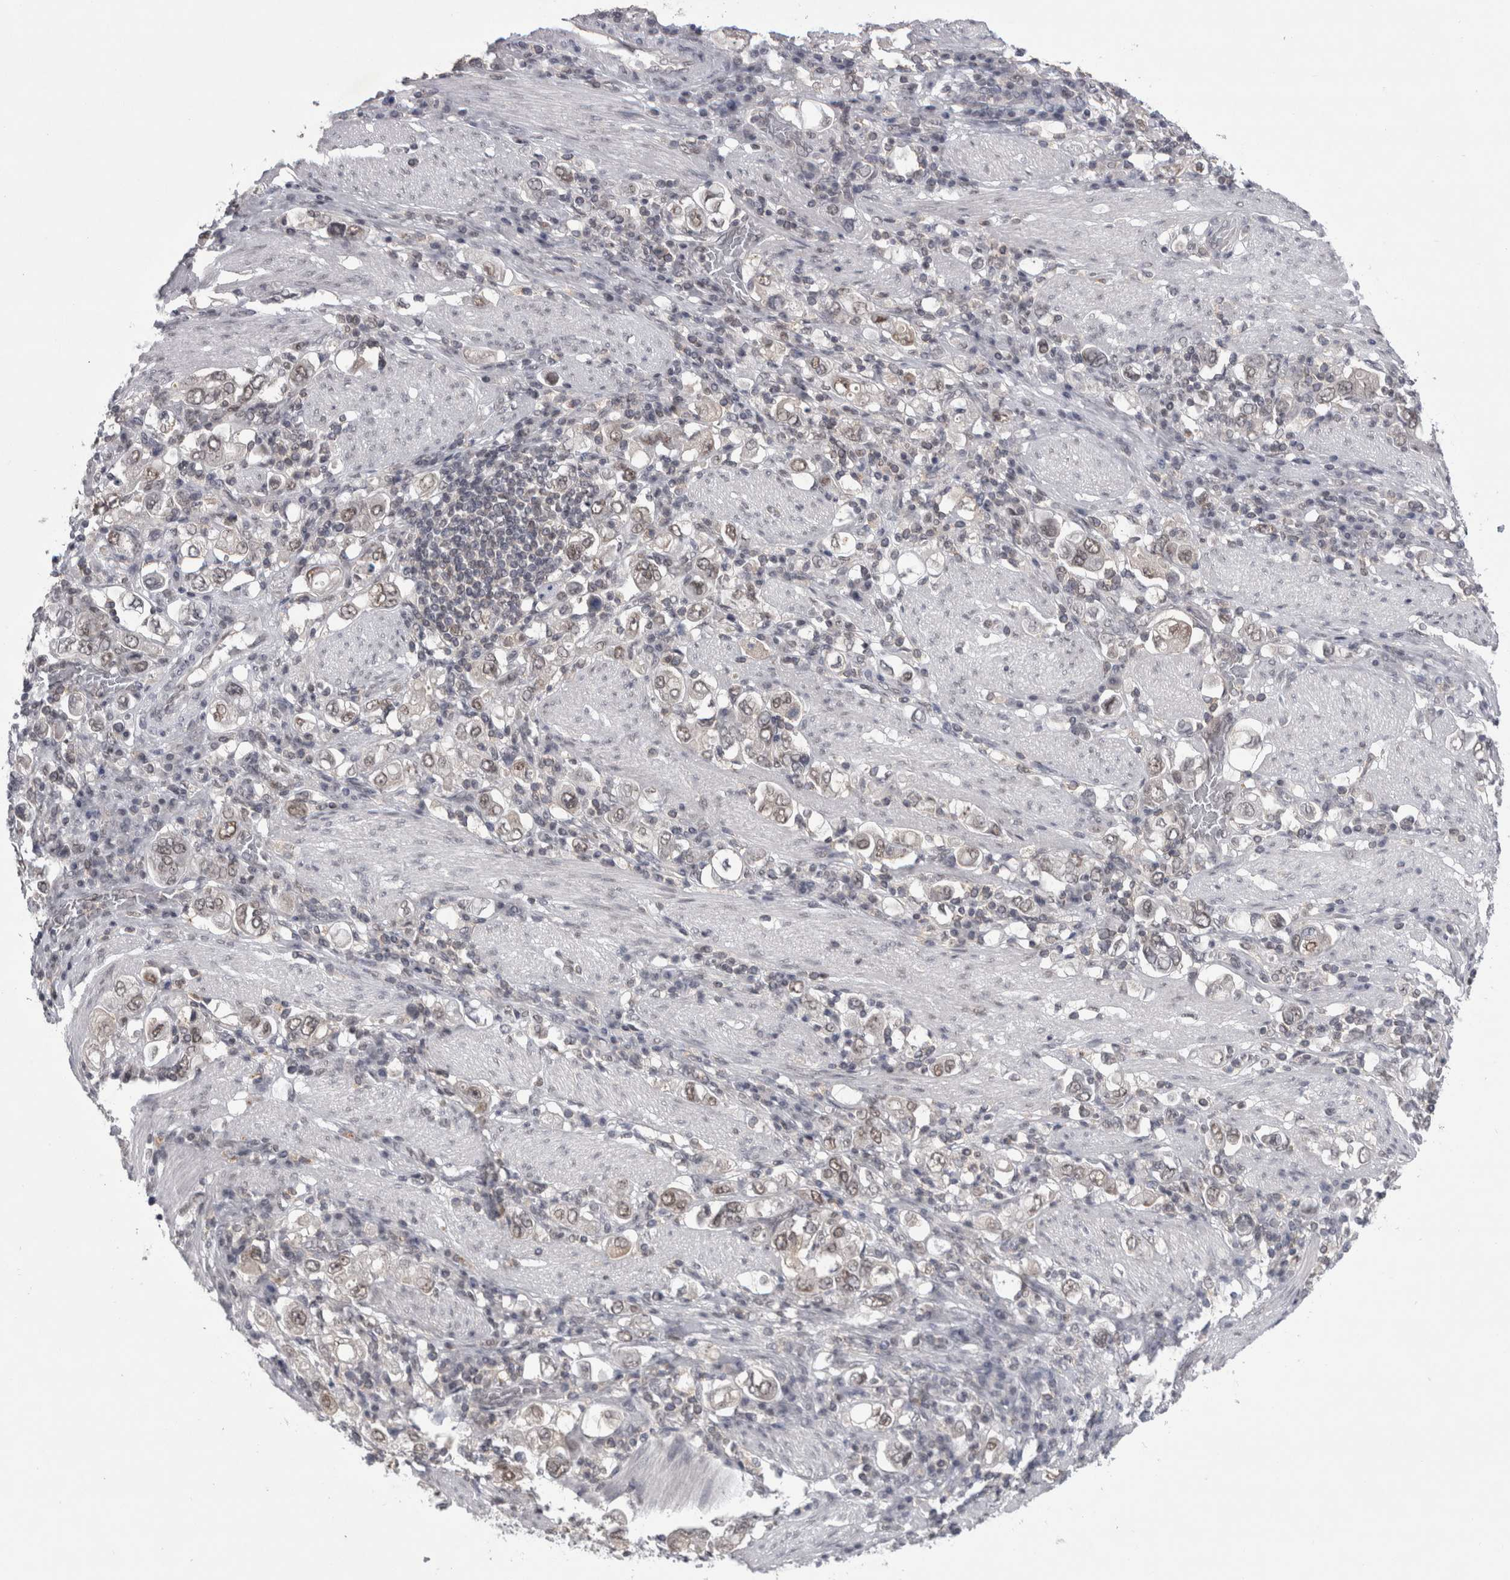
{"staining": {"intensity": "weak", "quantity": ">75%", "location": "nuclear"}, "tissue": "stomach cancer", "cell_type": "Tumor cells", "image_type": "cancer", "snomed": [{"axis": "morphology", "description": "Adenocarcinoma, NOS"}, {"axis": "topography", "description": "Stomach, upper"}], "caption": "Immunohistochemistry (IHC) photomicrograph of neoplastic tissue: human adenocarcinoma (stomach) stained using immunohistochemistry demonstrates low levels of weak protein expression localized specifically in the nuclear of tumor cells, appearing as a nuclear brown color.", "gene": "PSMB2", "patient": {"sex": "male", "age": 62}}